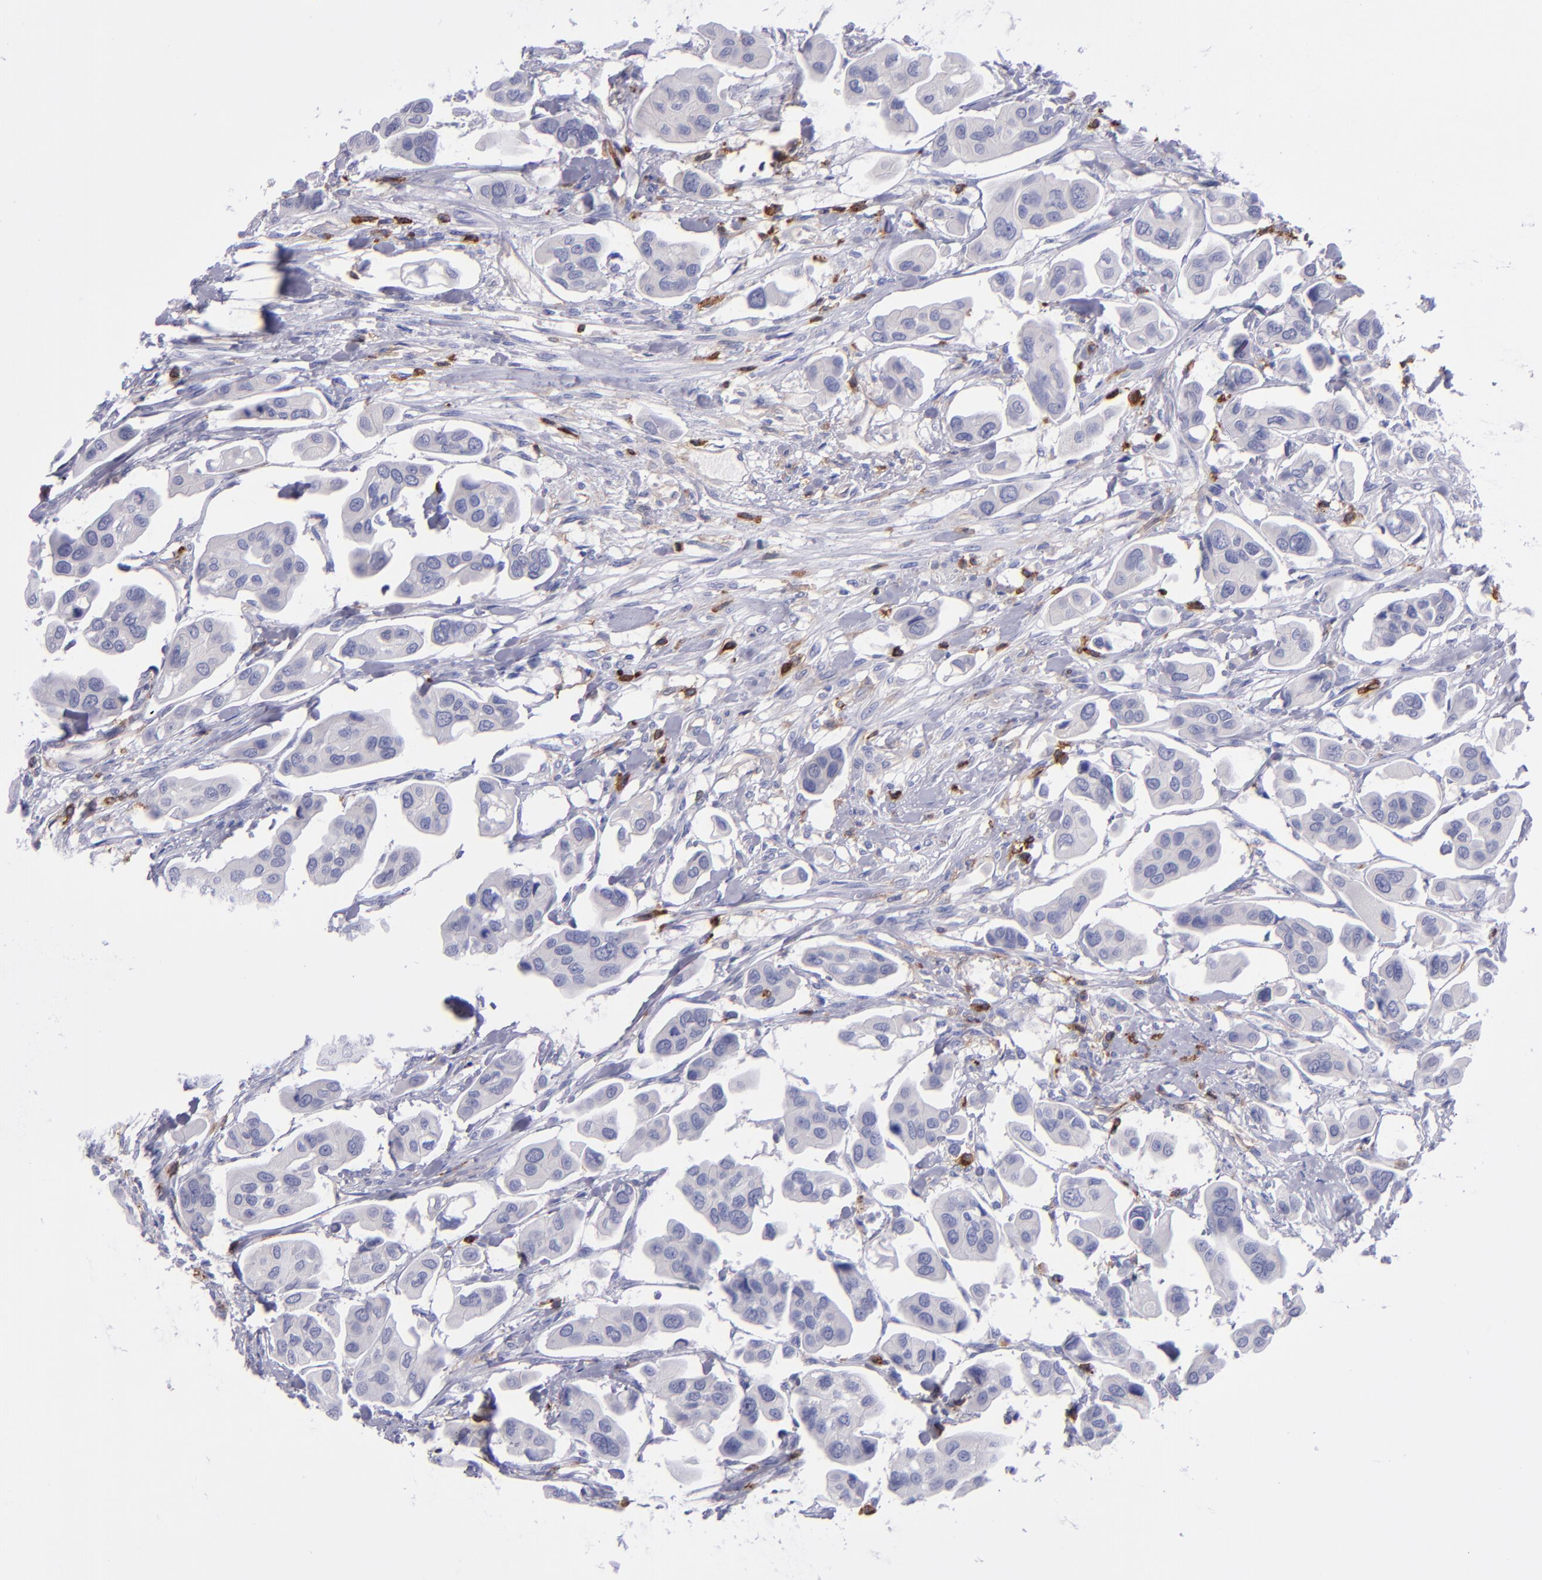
{"staining": {"intensity": "negative", "quantity": "none", "location": "none"}, "tissue": "urothelial cancer", "cell_type": "Tumor cells", "image_type": "cancer", "snomed": [{"axis": "morphology", "description": "Adenocarcinoma, NOS"}, {"axis": "topography", "description": "Urinary bladder"}], "caption": "Protein analysis of urothelial cancer displays no significant expression in tumor cells.", "gene": "ICAM3", "patient": {"sex": "male", "age": 61}}